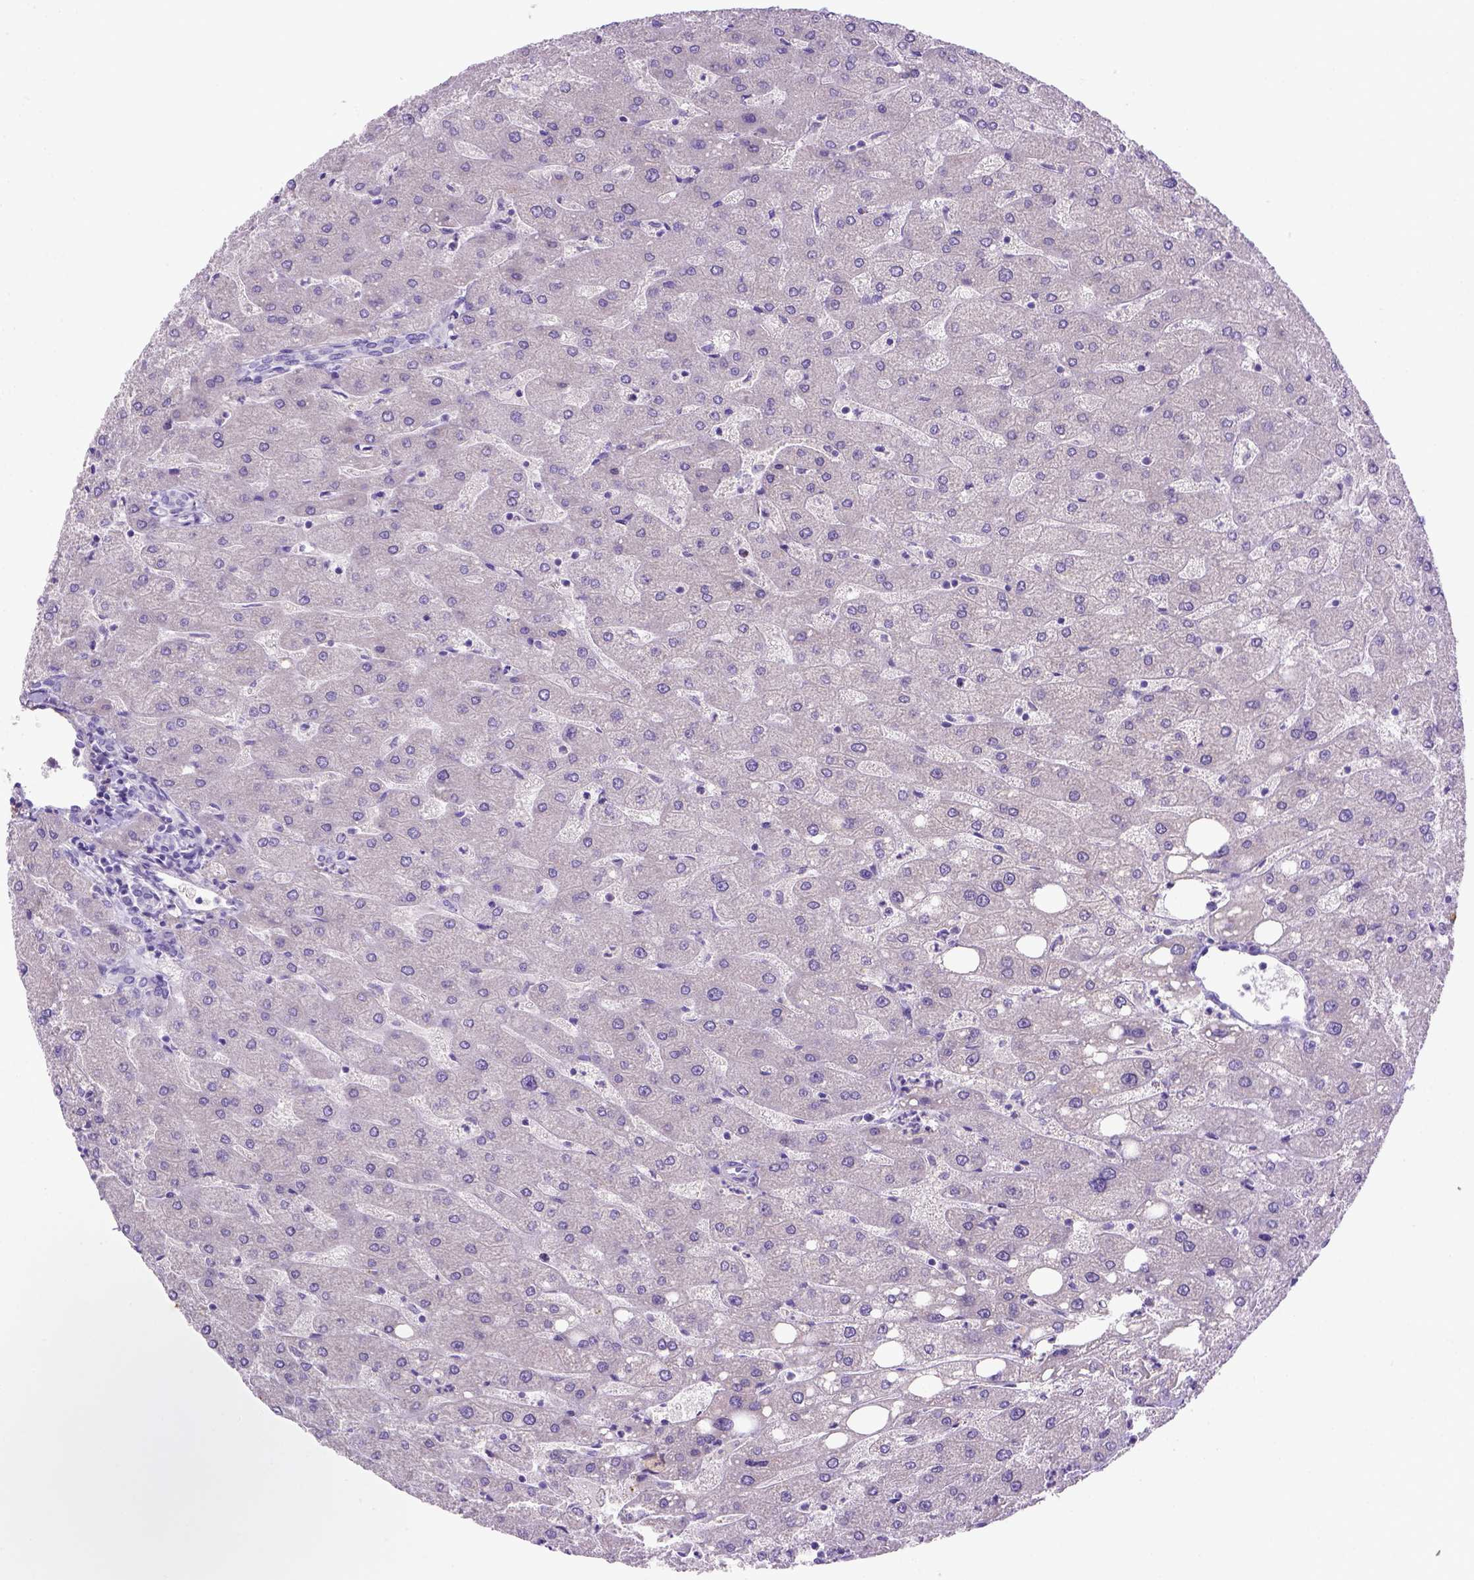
{"staining": {"intensity": "negative", "quantity": "none", "location": "none"}, "tissue": "liver", "cell_type": "Cholangiocytes", "image_type": "normal", "snomed": [{"axis": "morphology", "description": "Normal tissue, NOS"}, {"axis": "topography", "description": "Liver"}], "caption": "Liver stained for a protein using IHC shows no positivity cholangiocytes.", "gene": "SIRPD", "patient": {"sex": "male", "age": 67}}